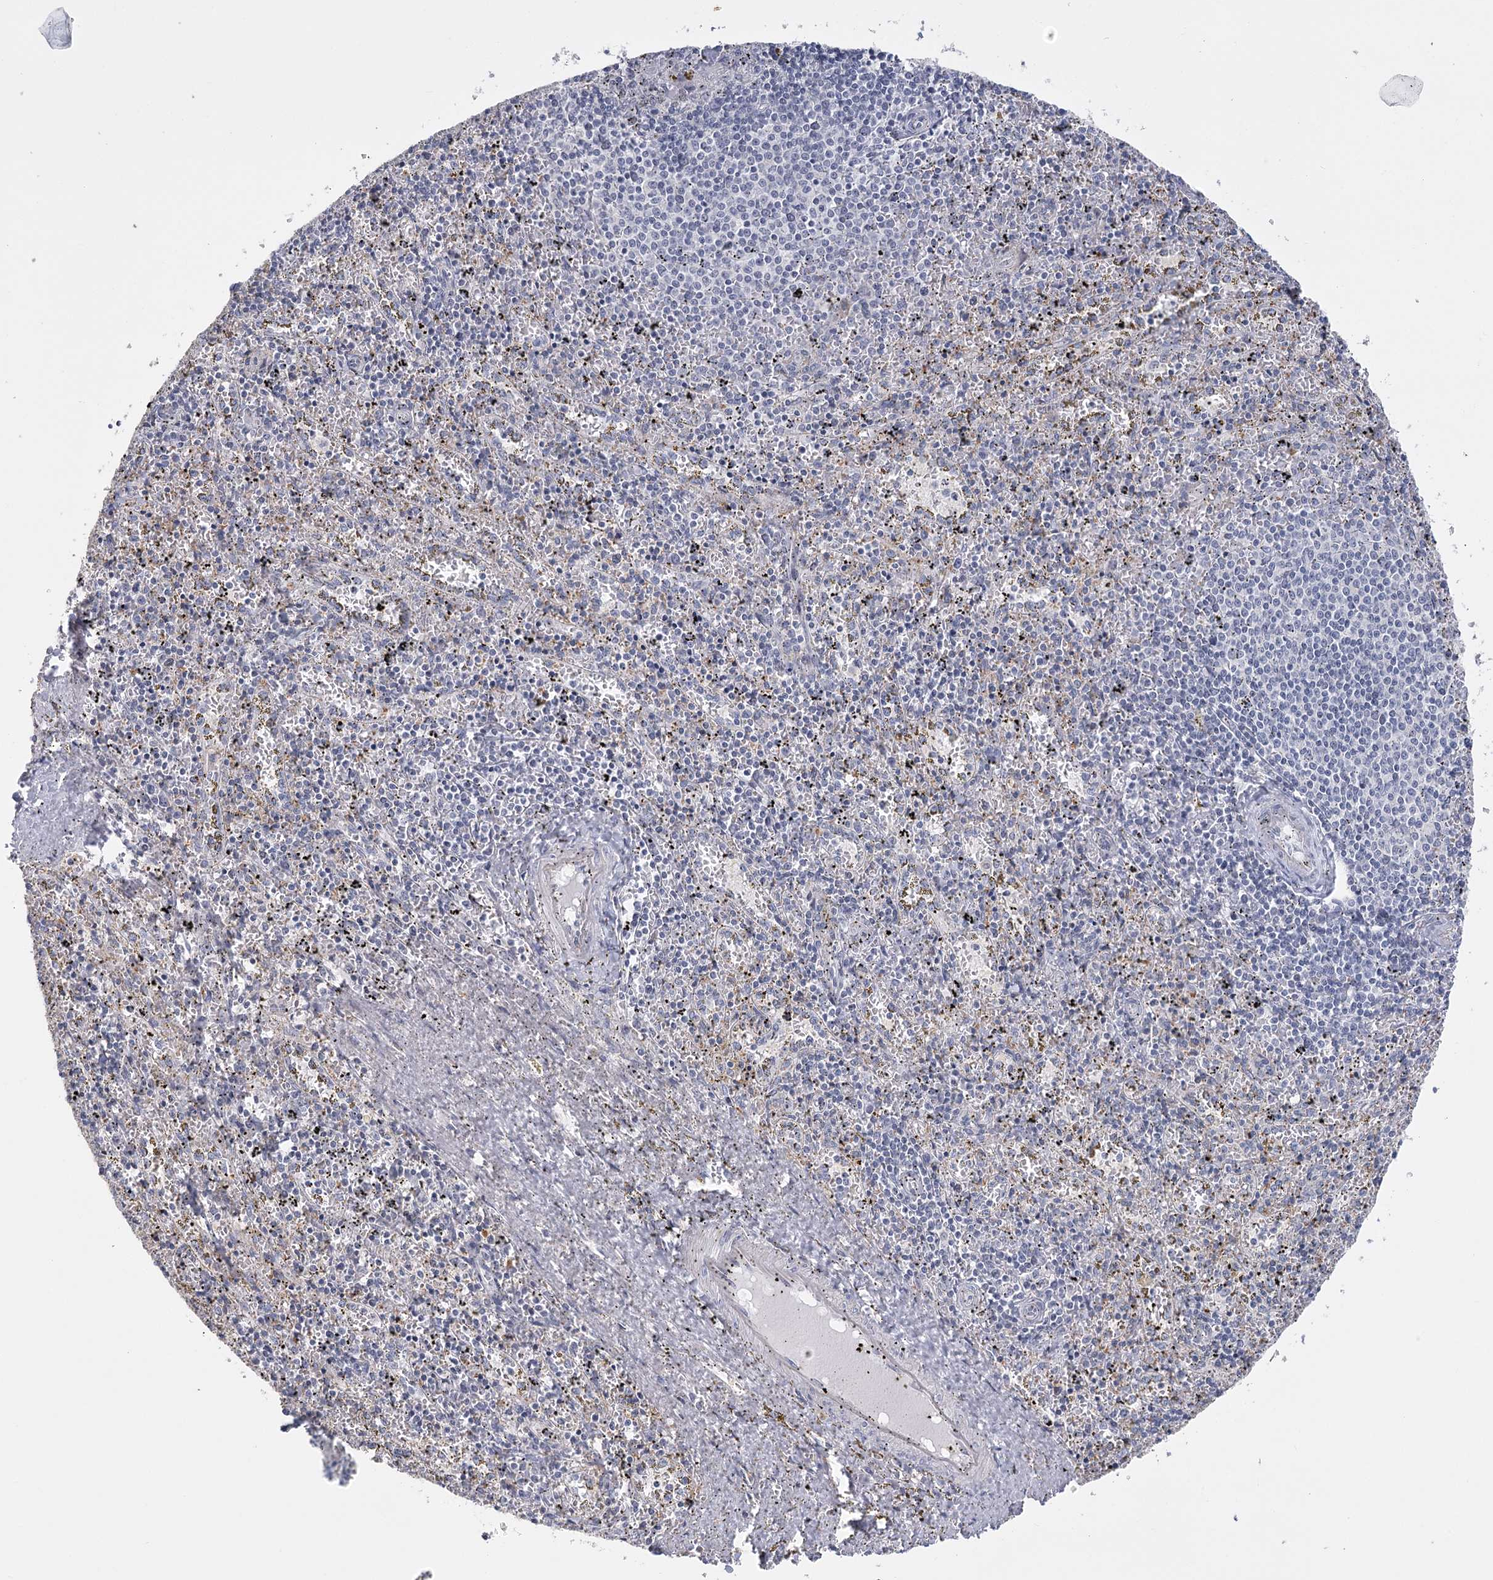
{"staining": {"intensity": "negative", "quantity": "none", "location": "none"}, "tissue": "spleen", "cell_type": "Cells in red pulp", "image_type": "normal", "snomed": [{"axis": "morphology", "description": "Normal tissue, NOS"}, {"axis": "topography", "description": "Spleen"}], "caption": "IHC image of benign human spleen stained for a protein (brown), which shows no expression in cells in red pulp.", "gene": "FAM76B", "patient": {"sex": "male", "age": 11}}